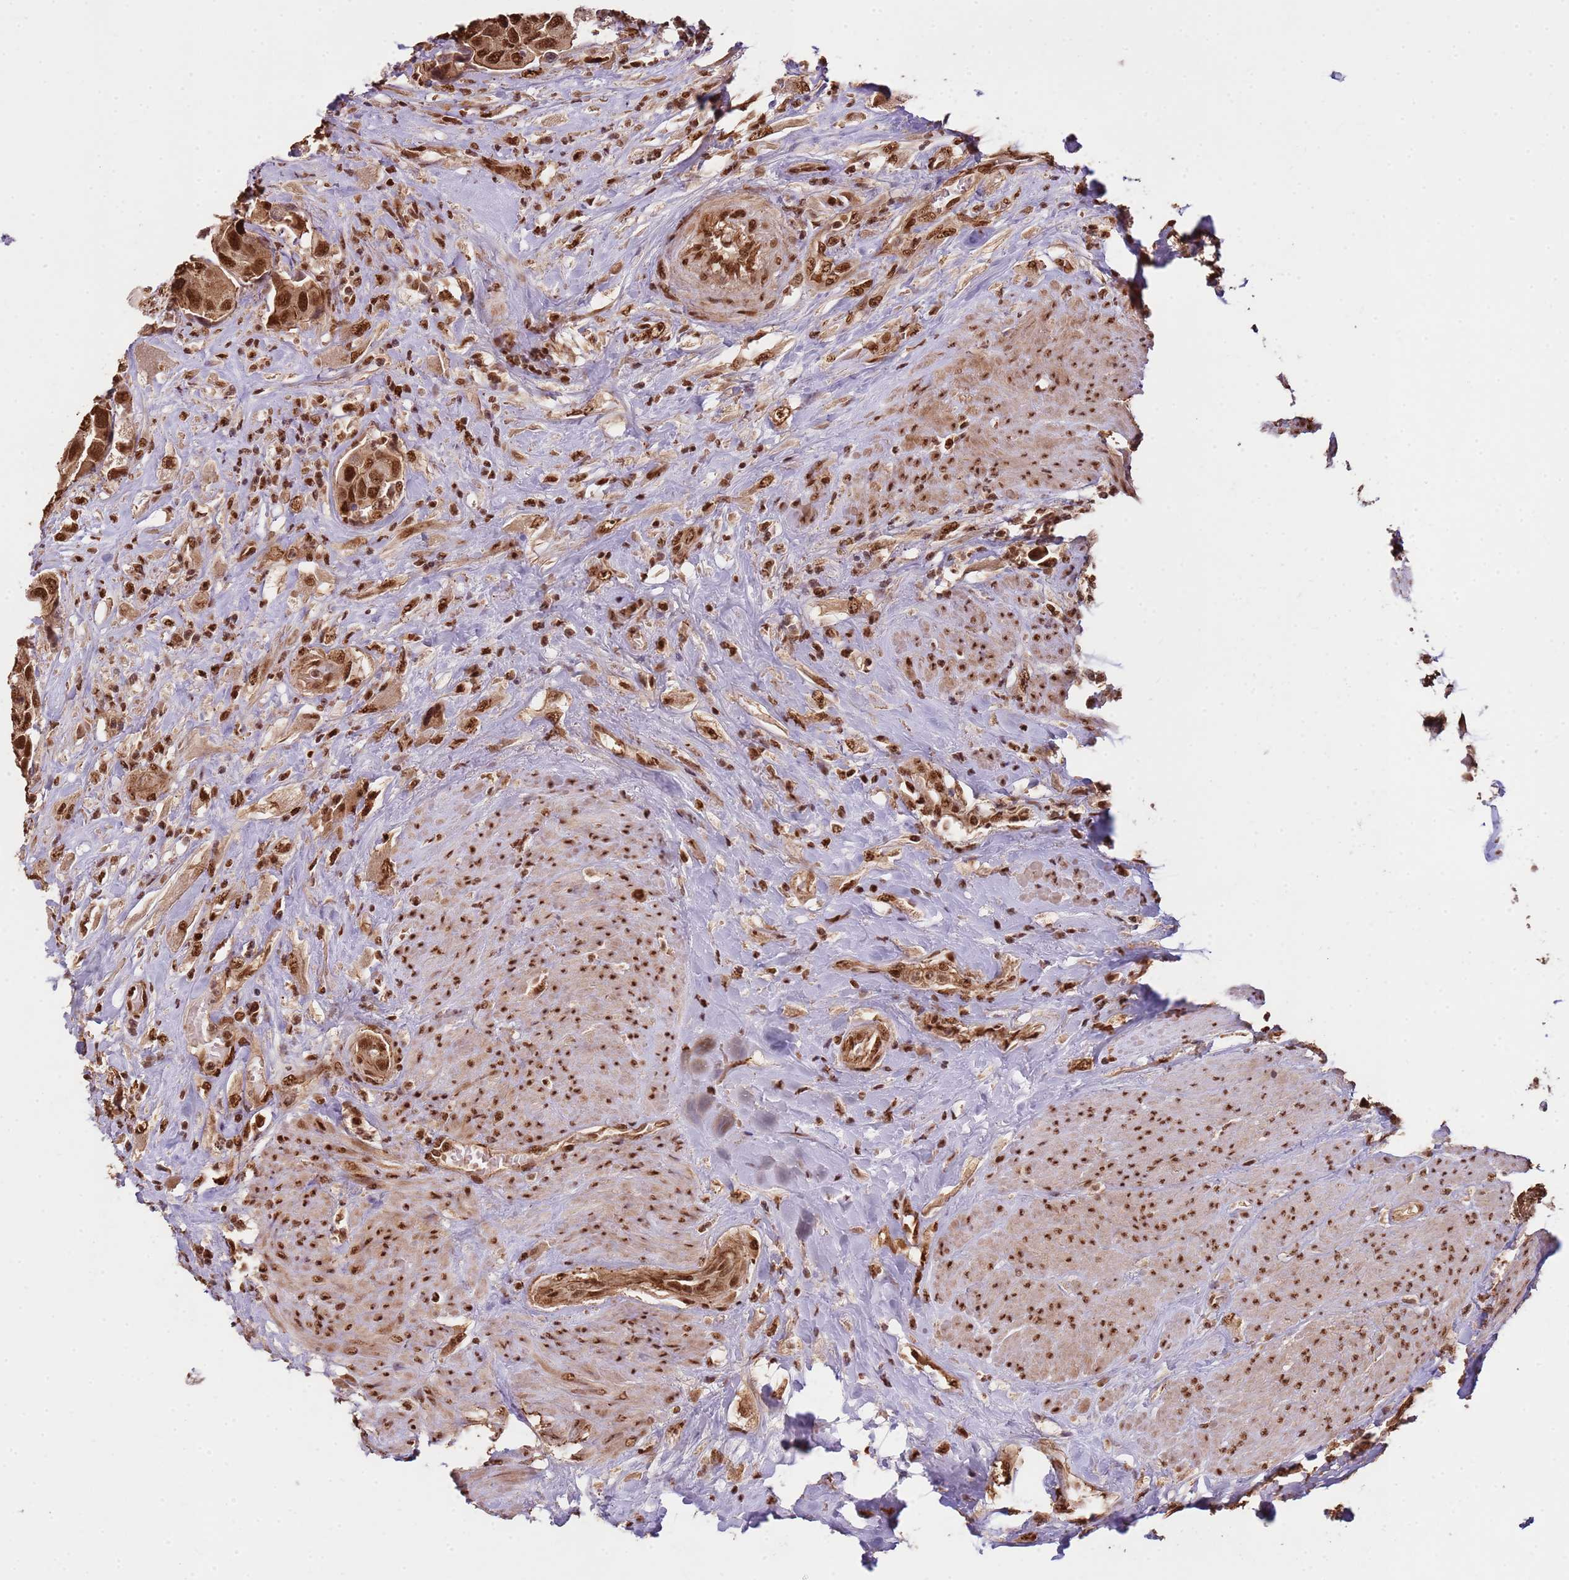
{"staining": {"intensity": "moderate", "quantity": ">75%", "location": "nuclear"}, "tissue": "urothelial cancer", "cell_type": "Tumor cells", "image_type": "cancer", "snomed": [{"axis": "morphology", "description": "Urothelial carcinoma, High grade"}, {"axis": "topography", "description": "Urinary bladder"}], "caption": "IHC micrograph of neoplastic tissue: urothelial cancer stained using immunohistochemistry exhibits medium levels of moderate protein expression localized specifically in the nuclear of tumor cells, appearing as a nuclear brown color.", "gene": "ZBTB12", "patient": {"sex": "male", "age": 74}}